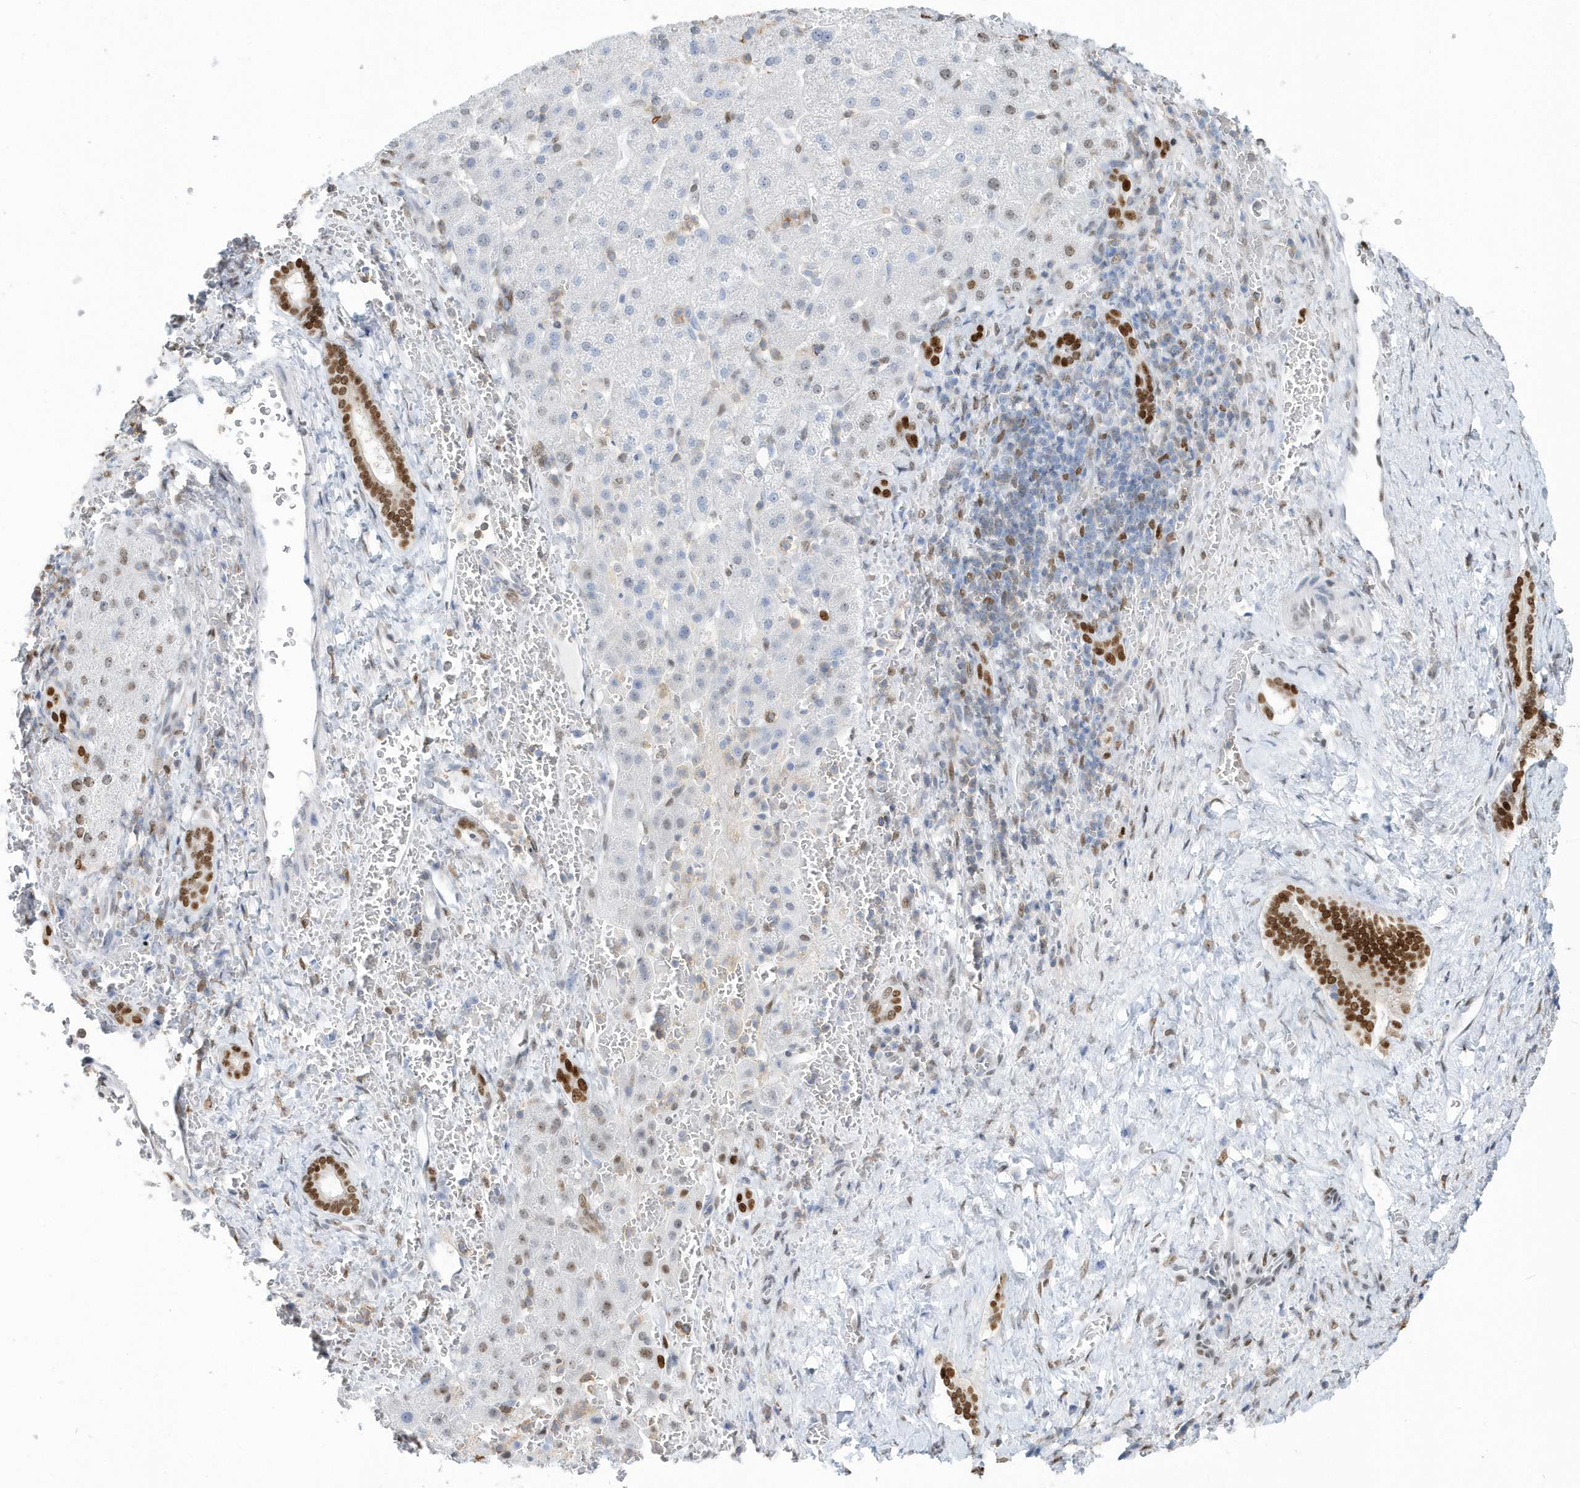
{"staining": {"intensity": "negative", "quantity": "none", "location": "none"}, "tissue": "liver cancer", "cell_type": "Tumor cells", "image_type": "cancer", "snomed": [{"axis": "morphology", "description": "Carcinoma, Hepatocellular, NOS"}, {"axis": "topography", "description": "Liver"}], "caption": "High magnification brightfield microscopy of hepatocellular carcinoma (liver) stained with DAB (3,3'-diaminobenzidine) (brown) and counterstained with hematoxylin (blue): tumor cells show no significant expression. Nuclei are stained in blue.", "gene": "MACROH2A2", "patient": {"sex": "male", "age": 57}}